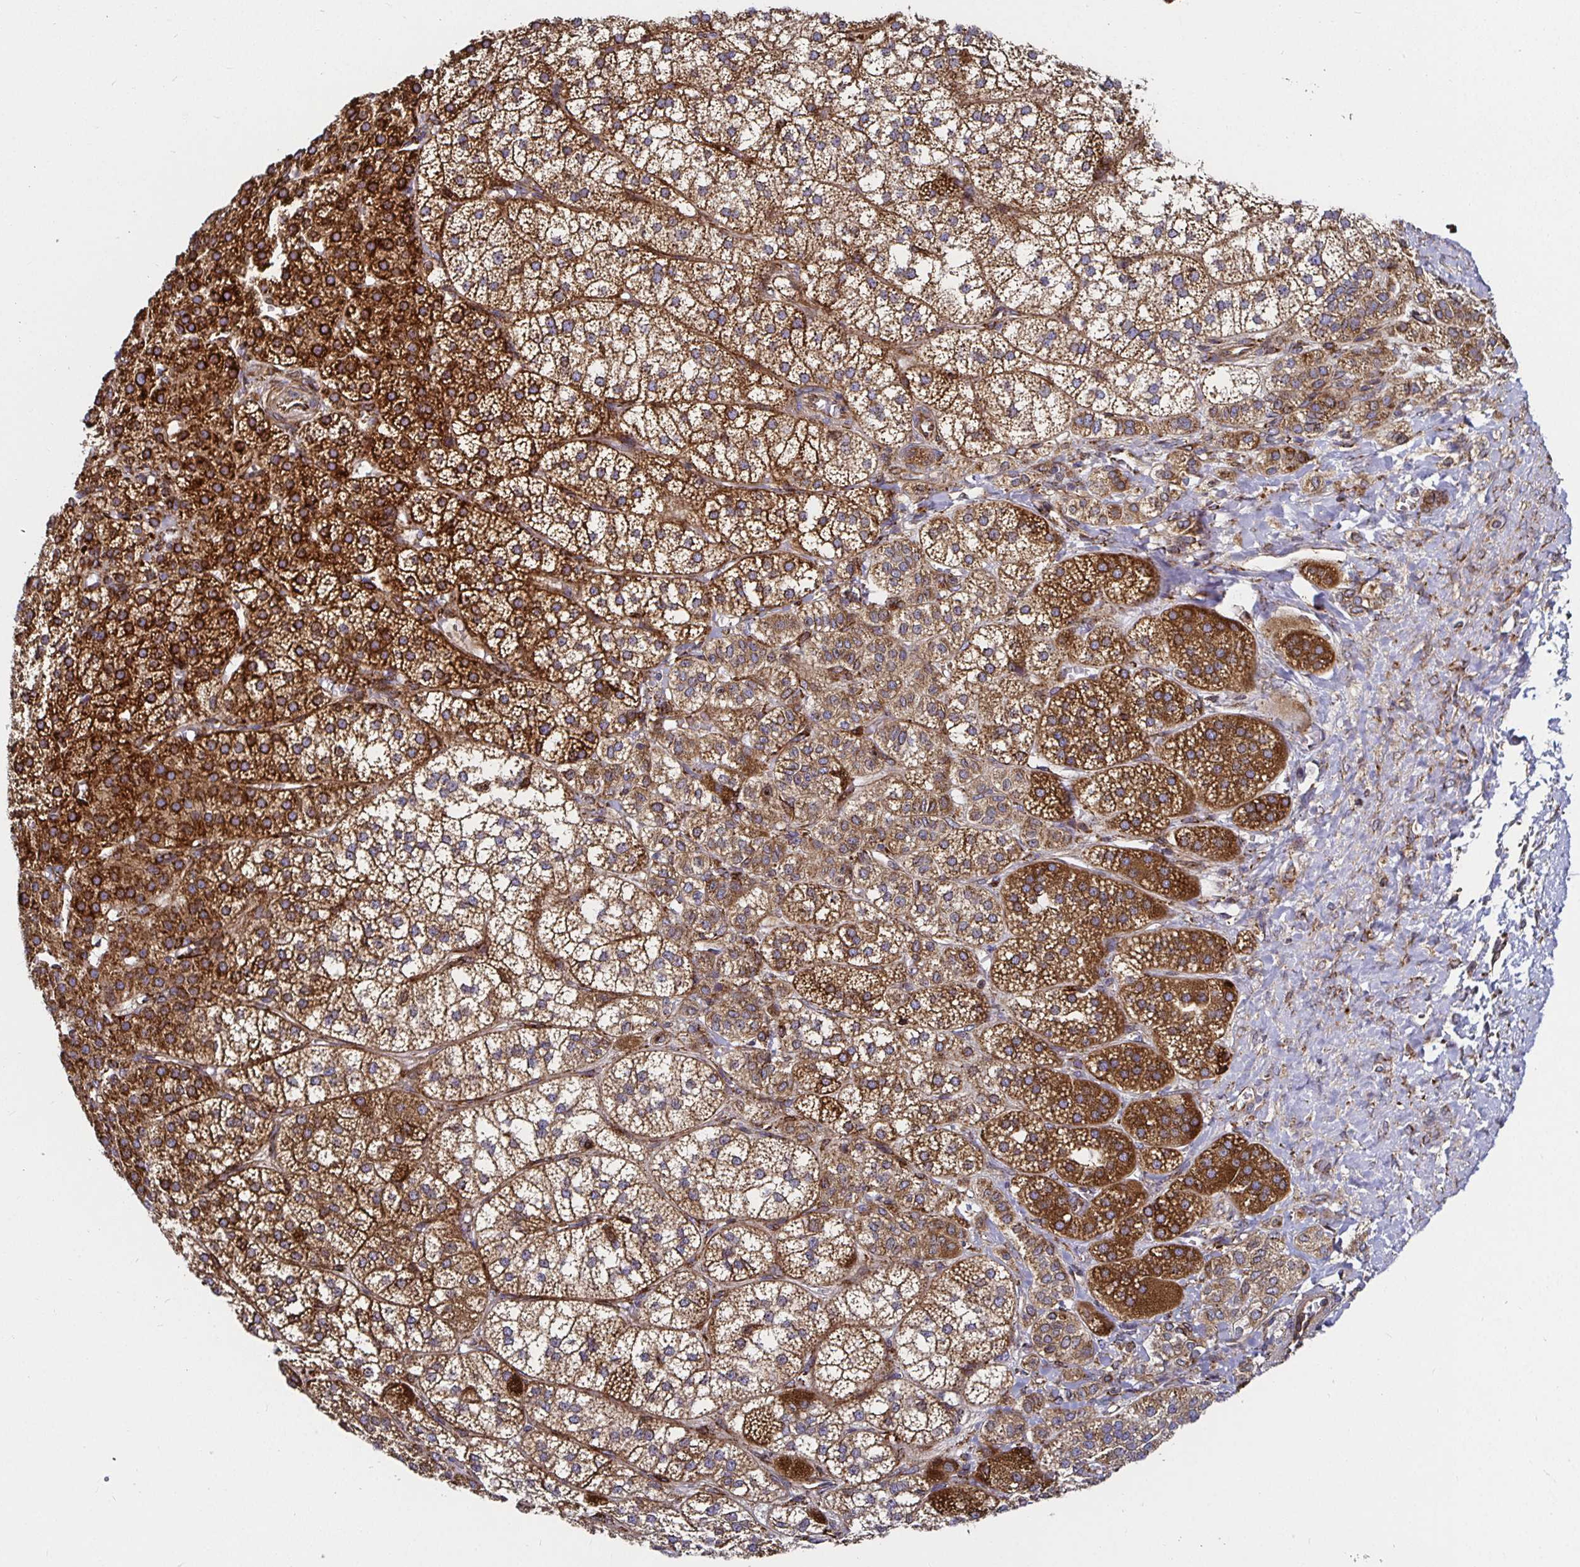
{"staining": {"intensity": "strong", "quantity": ">75%", "location": "cytoplasmic/membranous"}, "tissue": "adrenal gland", "cell_type": "Glandular cells", "image_type": "normal", "snomed": [{"axis": "morphology", "description": "Normal tissue, NOS"}, {"axis": "topography", "description": "Adrenal gland"}], "caption": "Protein positivity by IHC demonstrates strong cytoplasmic/membranous staining in about >75% of glandular cells in normal adrenal gland.", "gene": "SMYD3", "patient": {"sex": "female", "age": 60}}